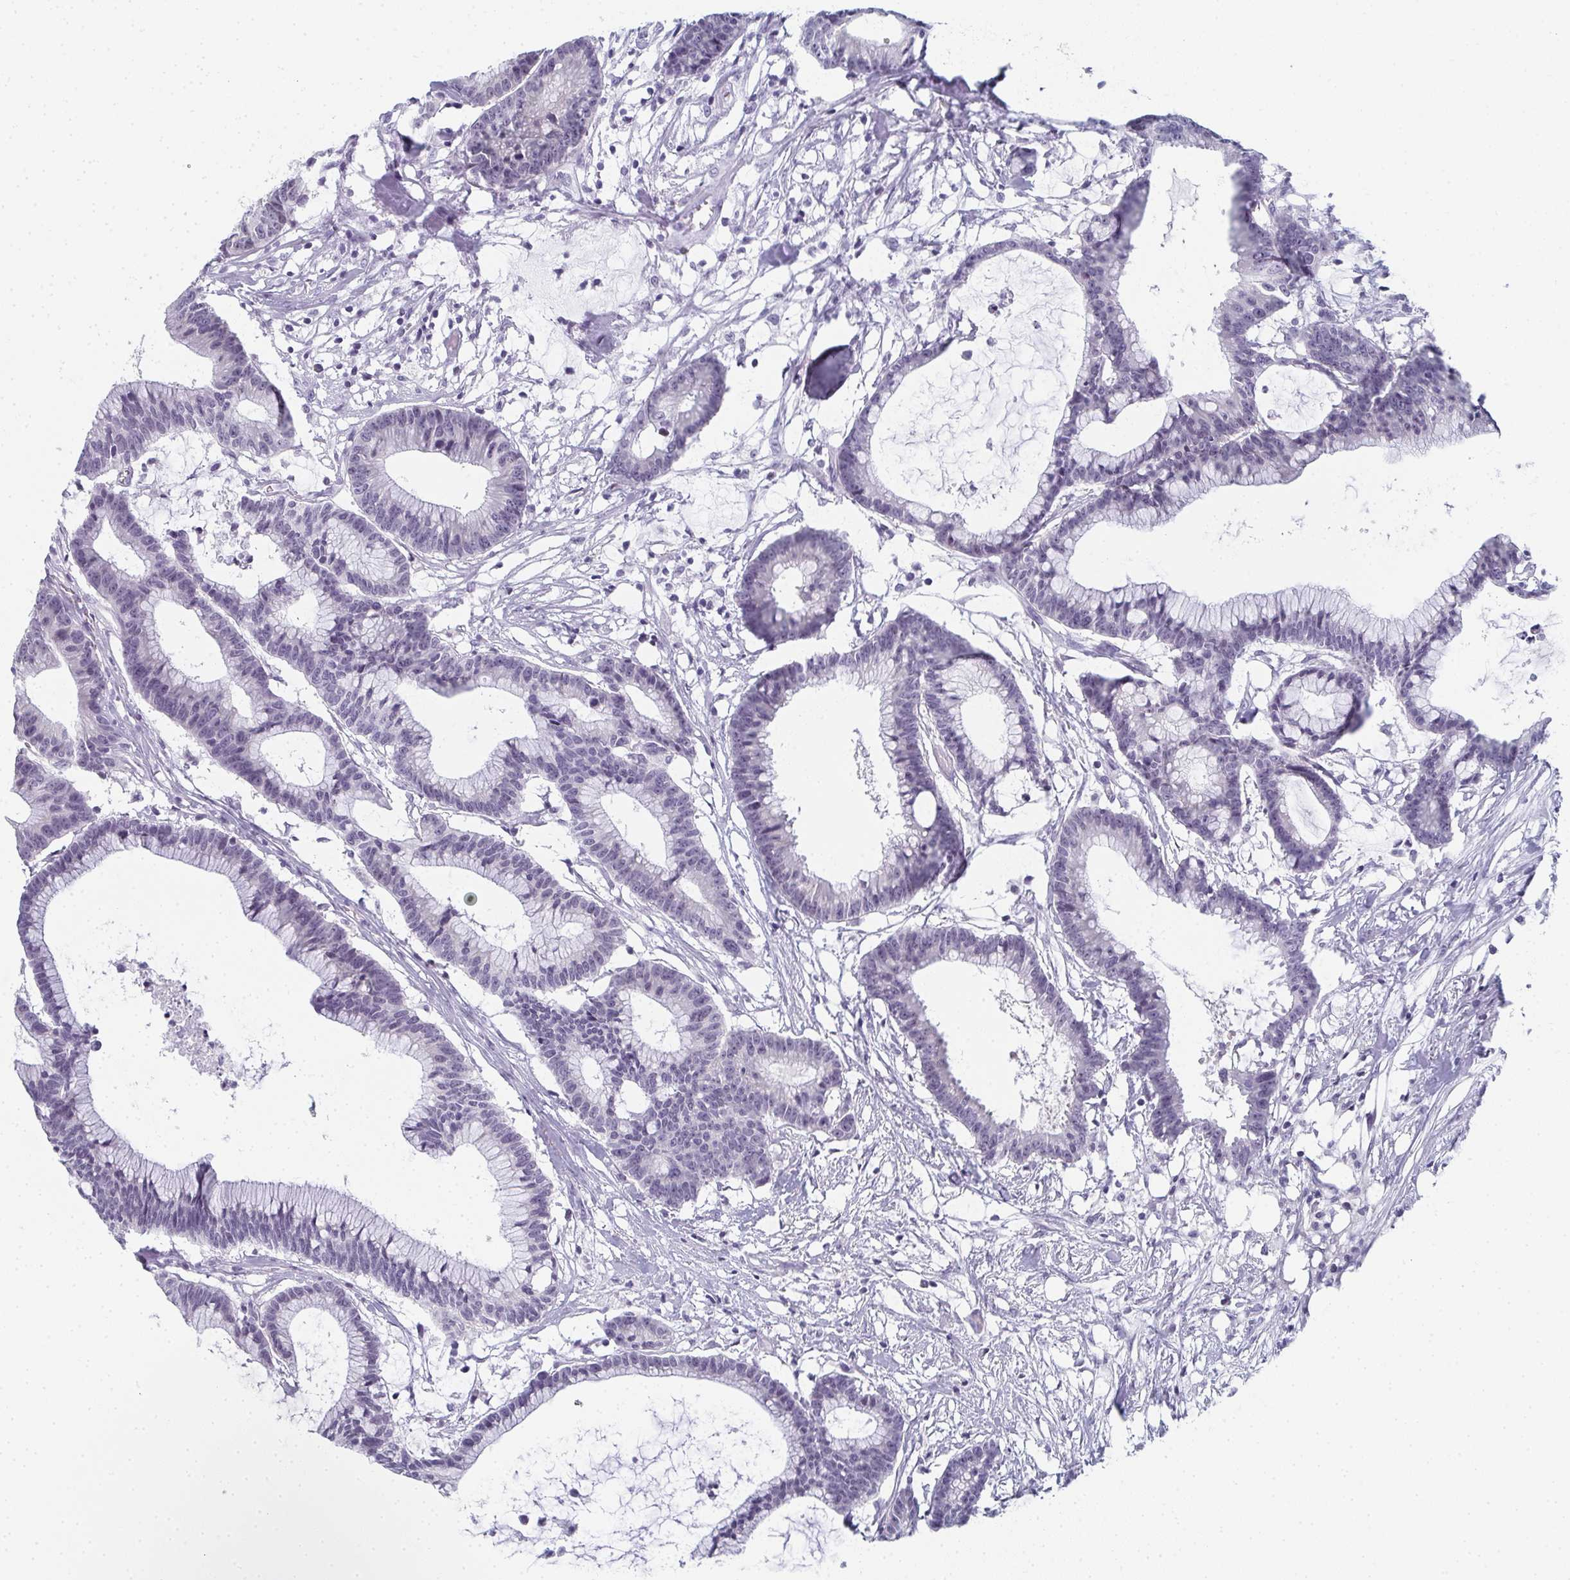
{"staining": {"intensity": "negative", "quantity": "none", "location": "none"}, "tissue": "colorectal cancer", "cell_type": "Tumor cells", "image_type": "cancer", "snomed": [{"axis": "morphology", "description": "Adenocarcinoma, NOS"}, {"axis": "topography", "description": "Colon"}], "caption": "Histopathology image shows no protein staining in tumor cells of colorectal cancer tissue. (DAB immunohistochemistry, high magnification).", "gene": "PYCR3", "patient": {"sex": "female", "age": 78}}